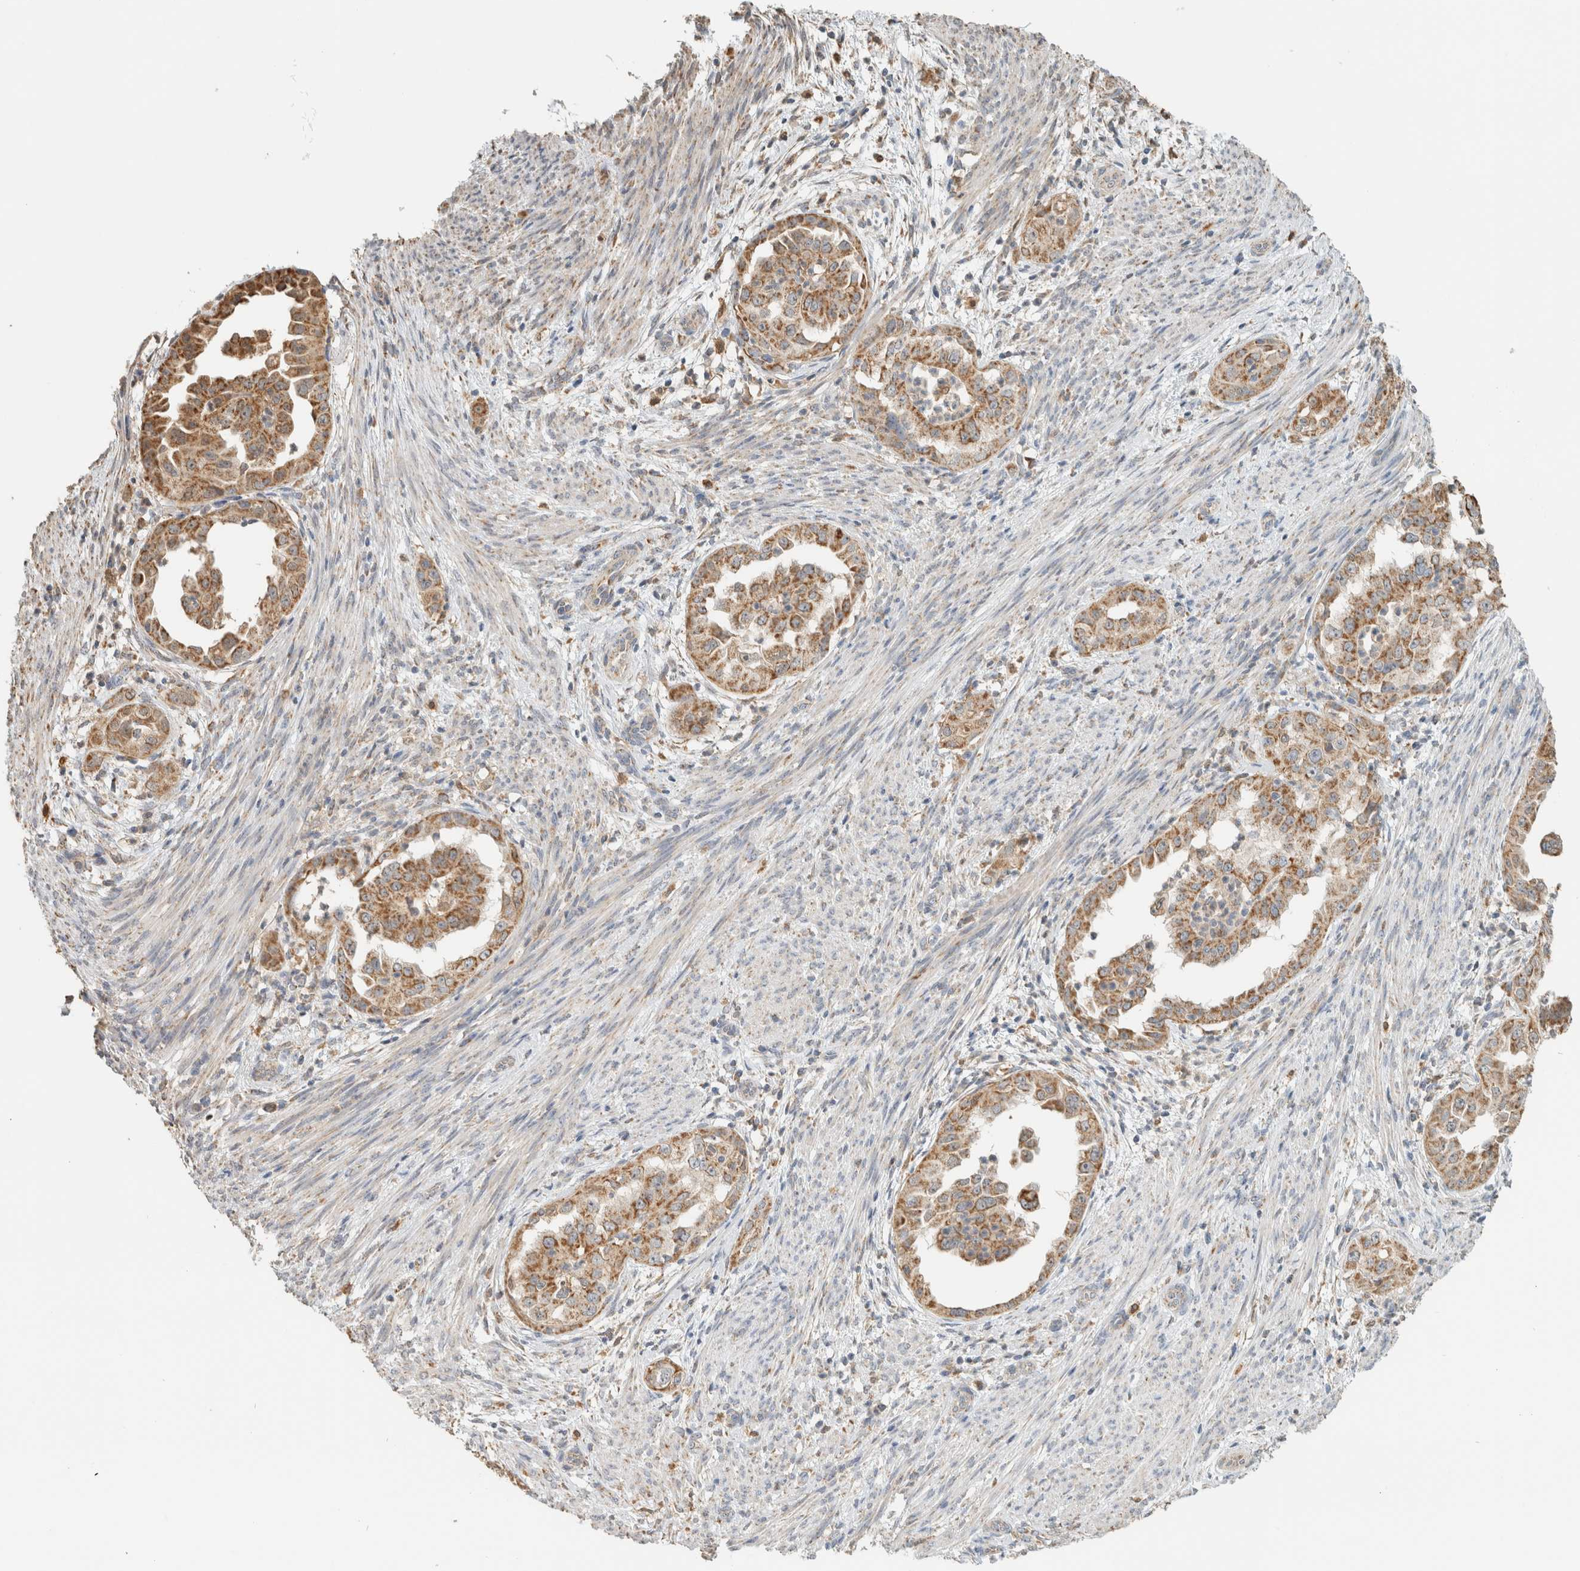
{"staining": {"intensity": "moderate", "quantity": ">75%", "location": "cytoplasmic/membranous"}, "tissue": "endometrial cancer", "cell_type": "Tumor cells", "image_type": "cancer", "snomed": [{"axis": "morphology", "description": "Adenocarcinoma, NOS"}, {"axis": "topography", "description": "Endometrium"}], "caption": "This is a histology image of IHC staining of endometrial cancer (adenocarcinoma), which shows moderate staining in the cytoplasmic/membranous of tumor cells.", "gene": "CAPG", "patient": {"sex": "female", "age": 85}}